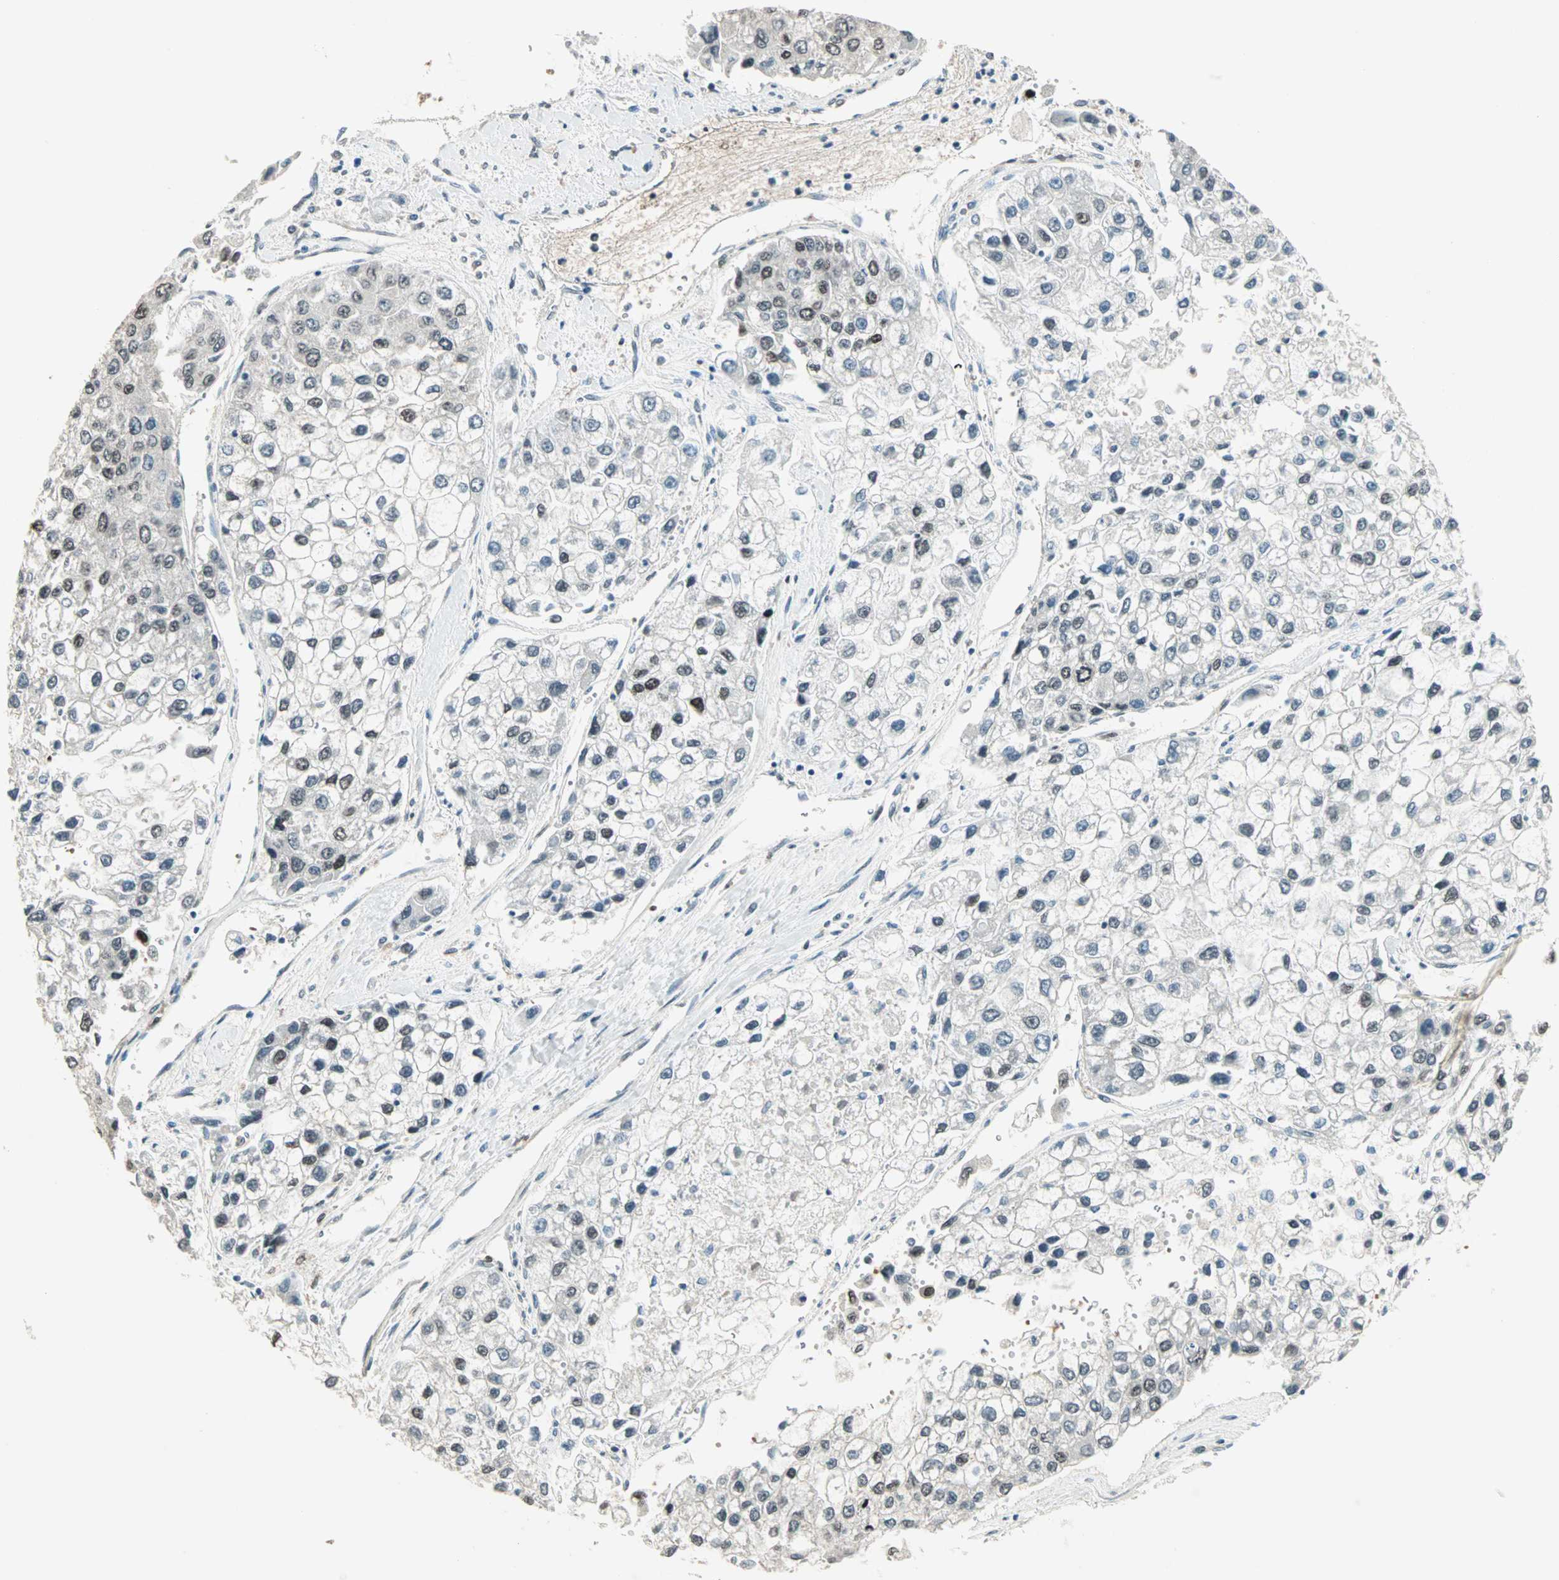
{"staining": {"intensity": "moderate", "quantity": "<25%", "location": "nuclear"}, "tissue": "liver cancer", "cell_type": "Tumor cells", "image_type": "cancer", "snomed": [{"axis": "morphology", "description": "Carcinoma, Hepatocellular, NOS"}, {"axis": "topography", "description": "Liver"}], "caption": "Liver hepatocellular carcinoma stained with a protein marker demonstrates moderate staining in tumor cells.", "gene": "MDC1", "patient": {"sex": "female", "age": 66}}